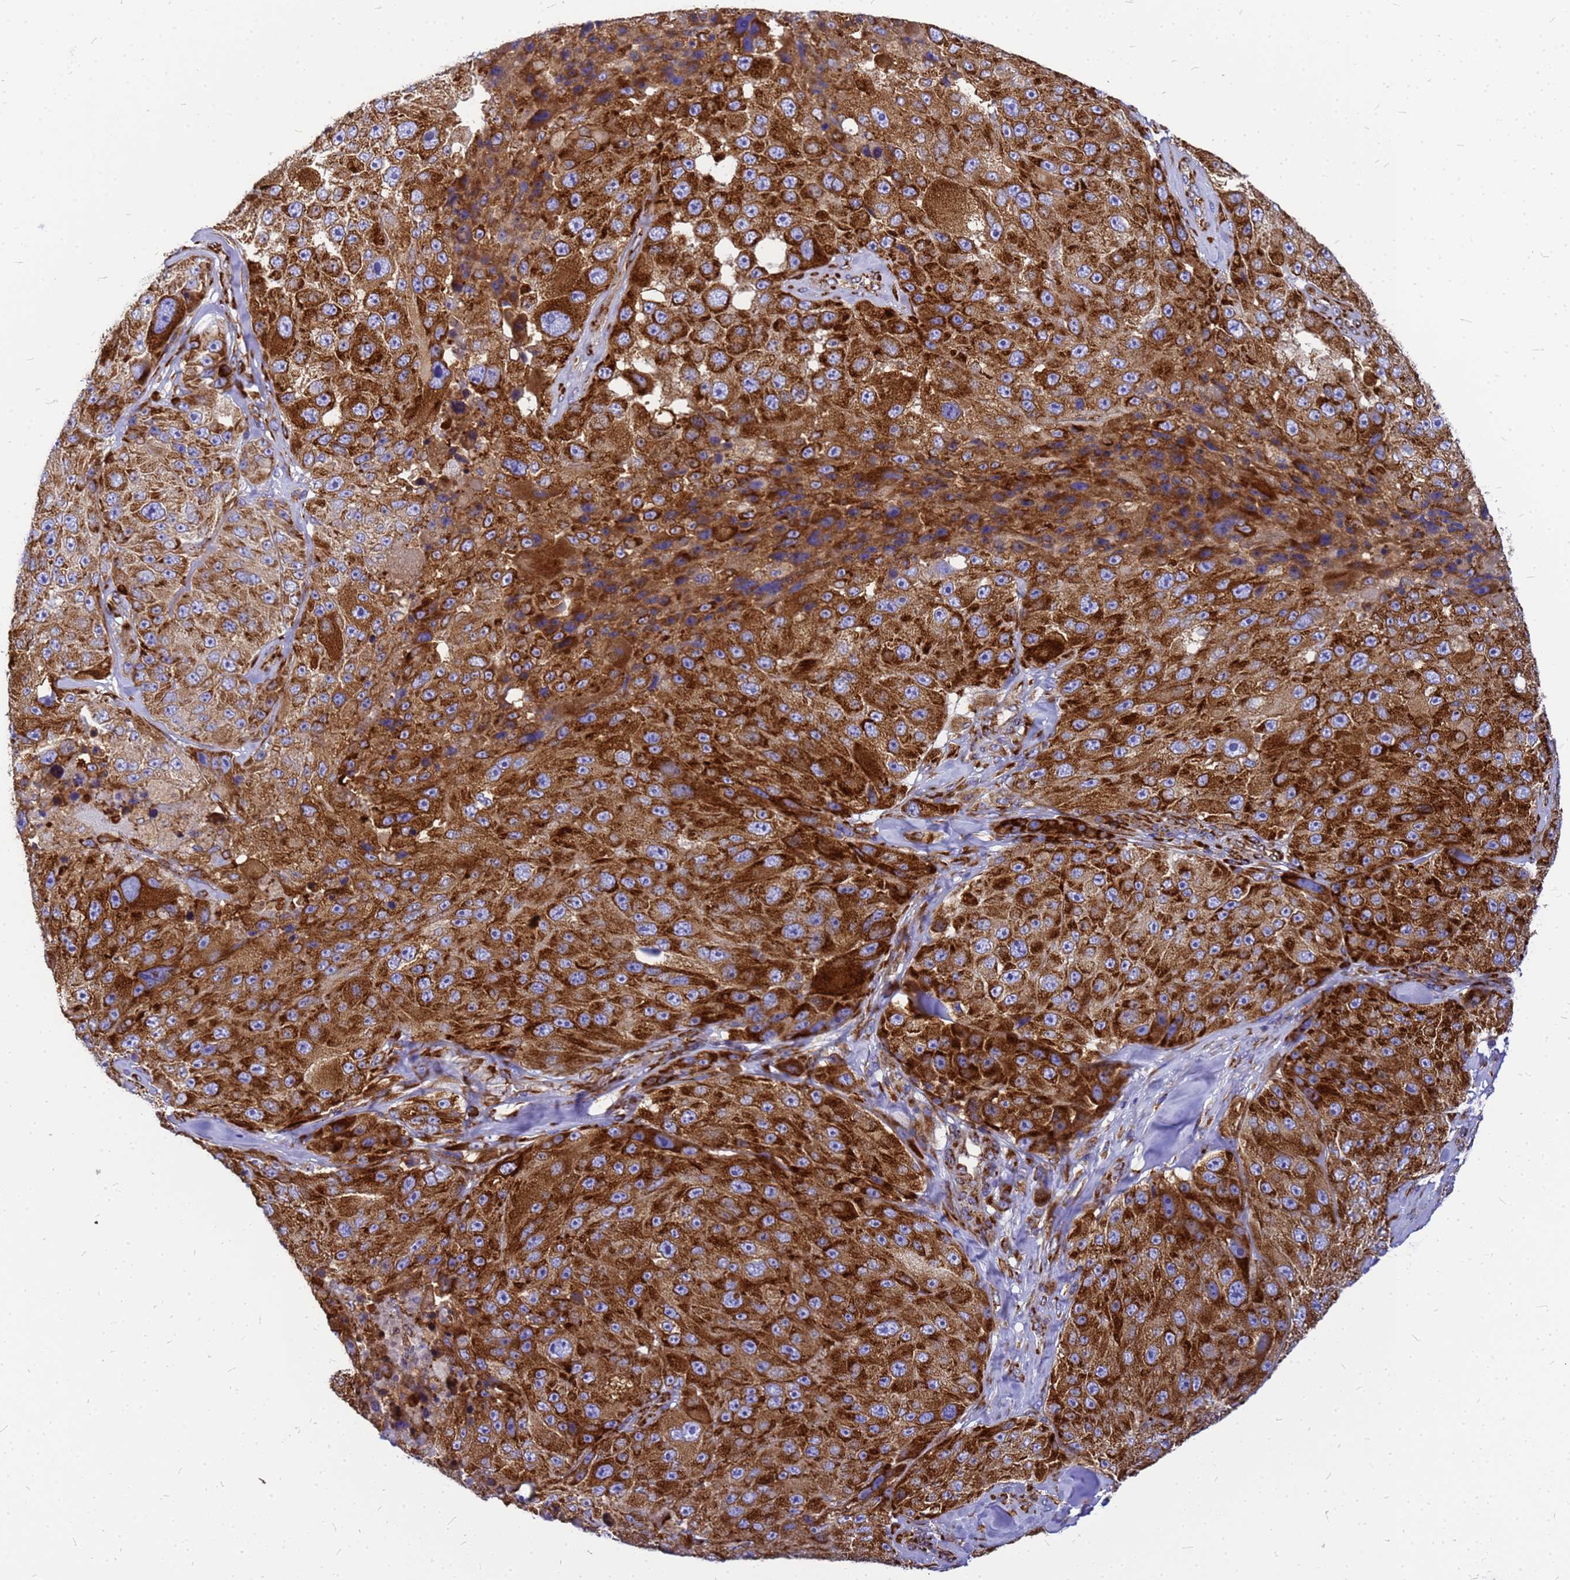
{"staining": {"intensity": "strong", "quantity": ">75%", "location": "cytoplasmic/membranous"}, "tissue": "melanoma", "cell_type": "Tumor cells", "image_type": "cancer", "snomed": [{"axis": "morphology", "description": "Malignant melanoma, Metastatic site"}, {"axis": "topography", "description": "Lymph node"}], "caption": "Strong cytoplasmic/membranous positivity is identified in about >75% of tumor cells in malignant melanoma (metastatic site).", "gene": "EEF1D", "patient": {"sex": "male", "age": 62}}